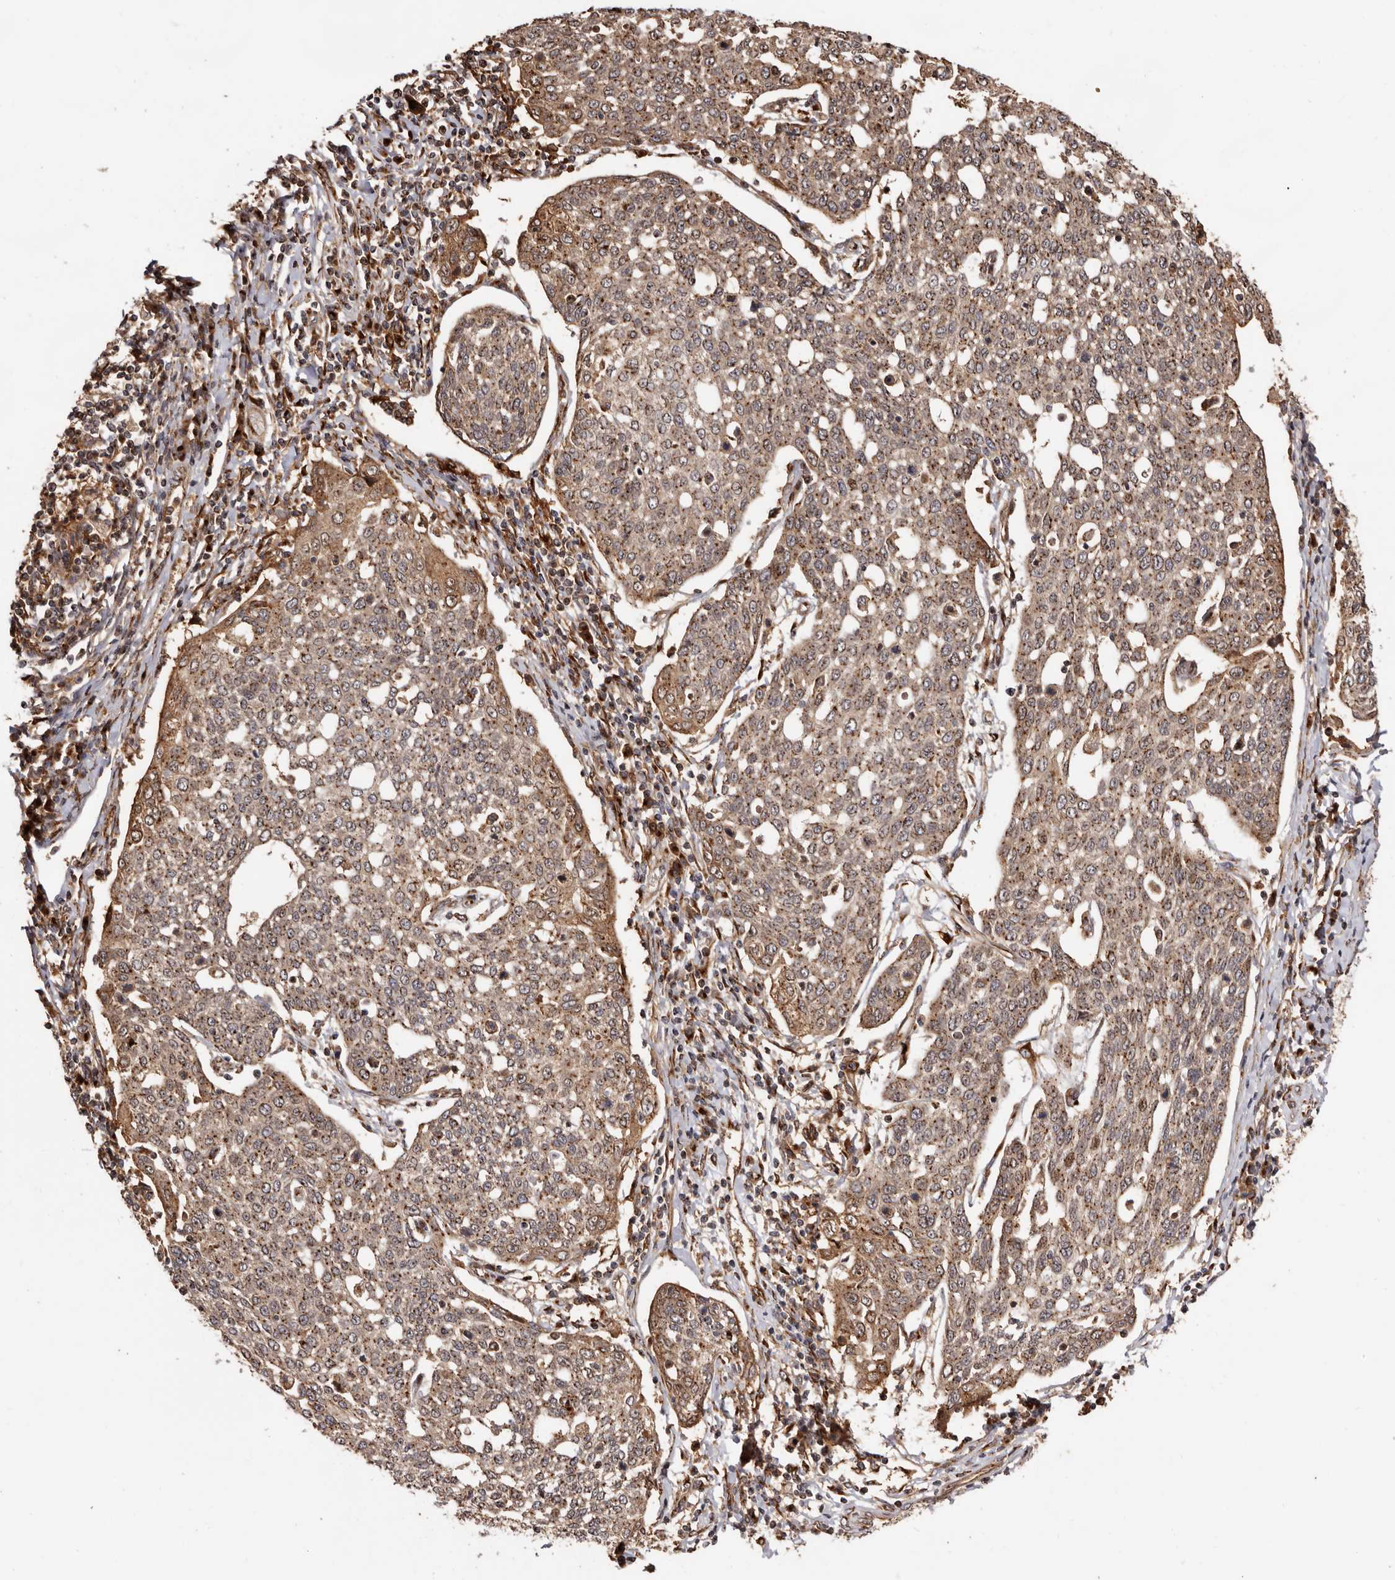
{"staining": {"intensity": "strong", "quantity": ">75%", "location": "cytoplasmic/membranous,nuclear"}, "tissue": "cervical cancer", "cell_type": "Tumor cells", "image_type": "cancer", "snomed": [{"axis": "morphology", "description": "Squamous cell carcinoma, NOS"}, {"axis": "topography", "description": "Cervix"}], "caption": "Protein staining of cervical cancer (squamous cell carcinoma) tissue displays strong cytoplasmic/membranous and nuclear staining in about >75% of tumor cells.", "gene": "GPR27", "patient": {"sex": "female", "age": 34}}